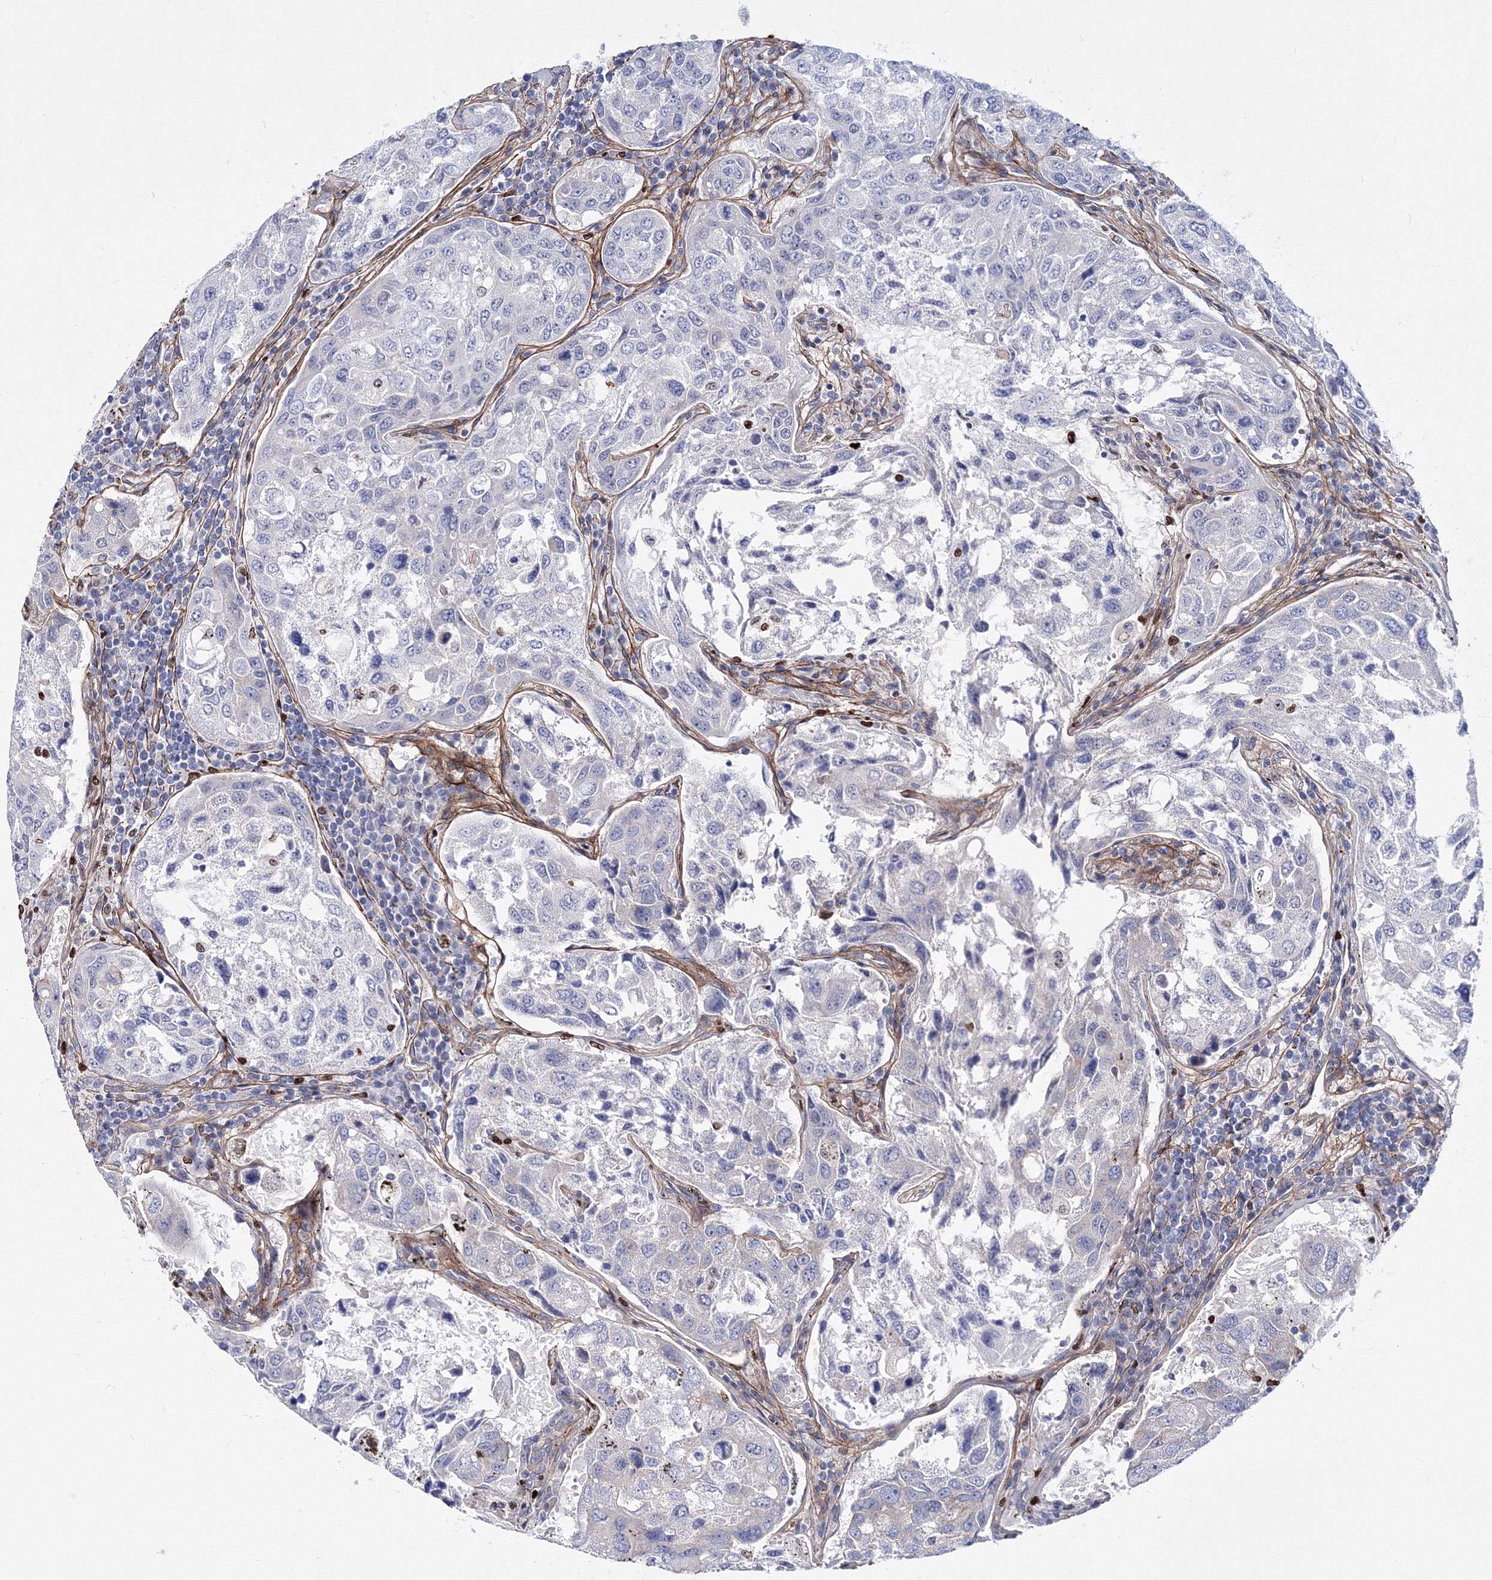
{"staining": {"intensity": "negative", "quantity": "none", "location": "none"}, "tissue": "urothelial cancer", "cell_type": "Tumor cells", "image_type": "cancer", "snomed": [{"axis": "morphology", "description": "Urothelial carcinoma, High grade"}, {"axis": "topography", "description": "Lymph node"}, {"axis": "topography", "description": "Urinary bladder"}], "caption": "Immunohistochemistry of human urothelial cancer reveals no staining in tumor cells. Brightfield microscopy of immunohistochemistry (IHC) stained with DAB (brown) and hematoxylin (blue), captured at high magnification.", "gene": "C11orf52", "patient": {"sex": "male", "age": 51}}